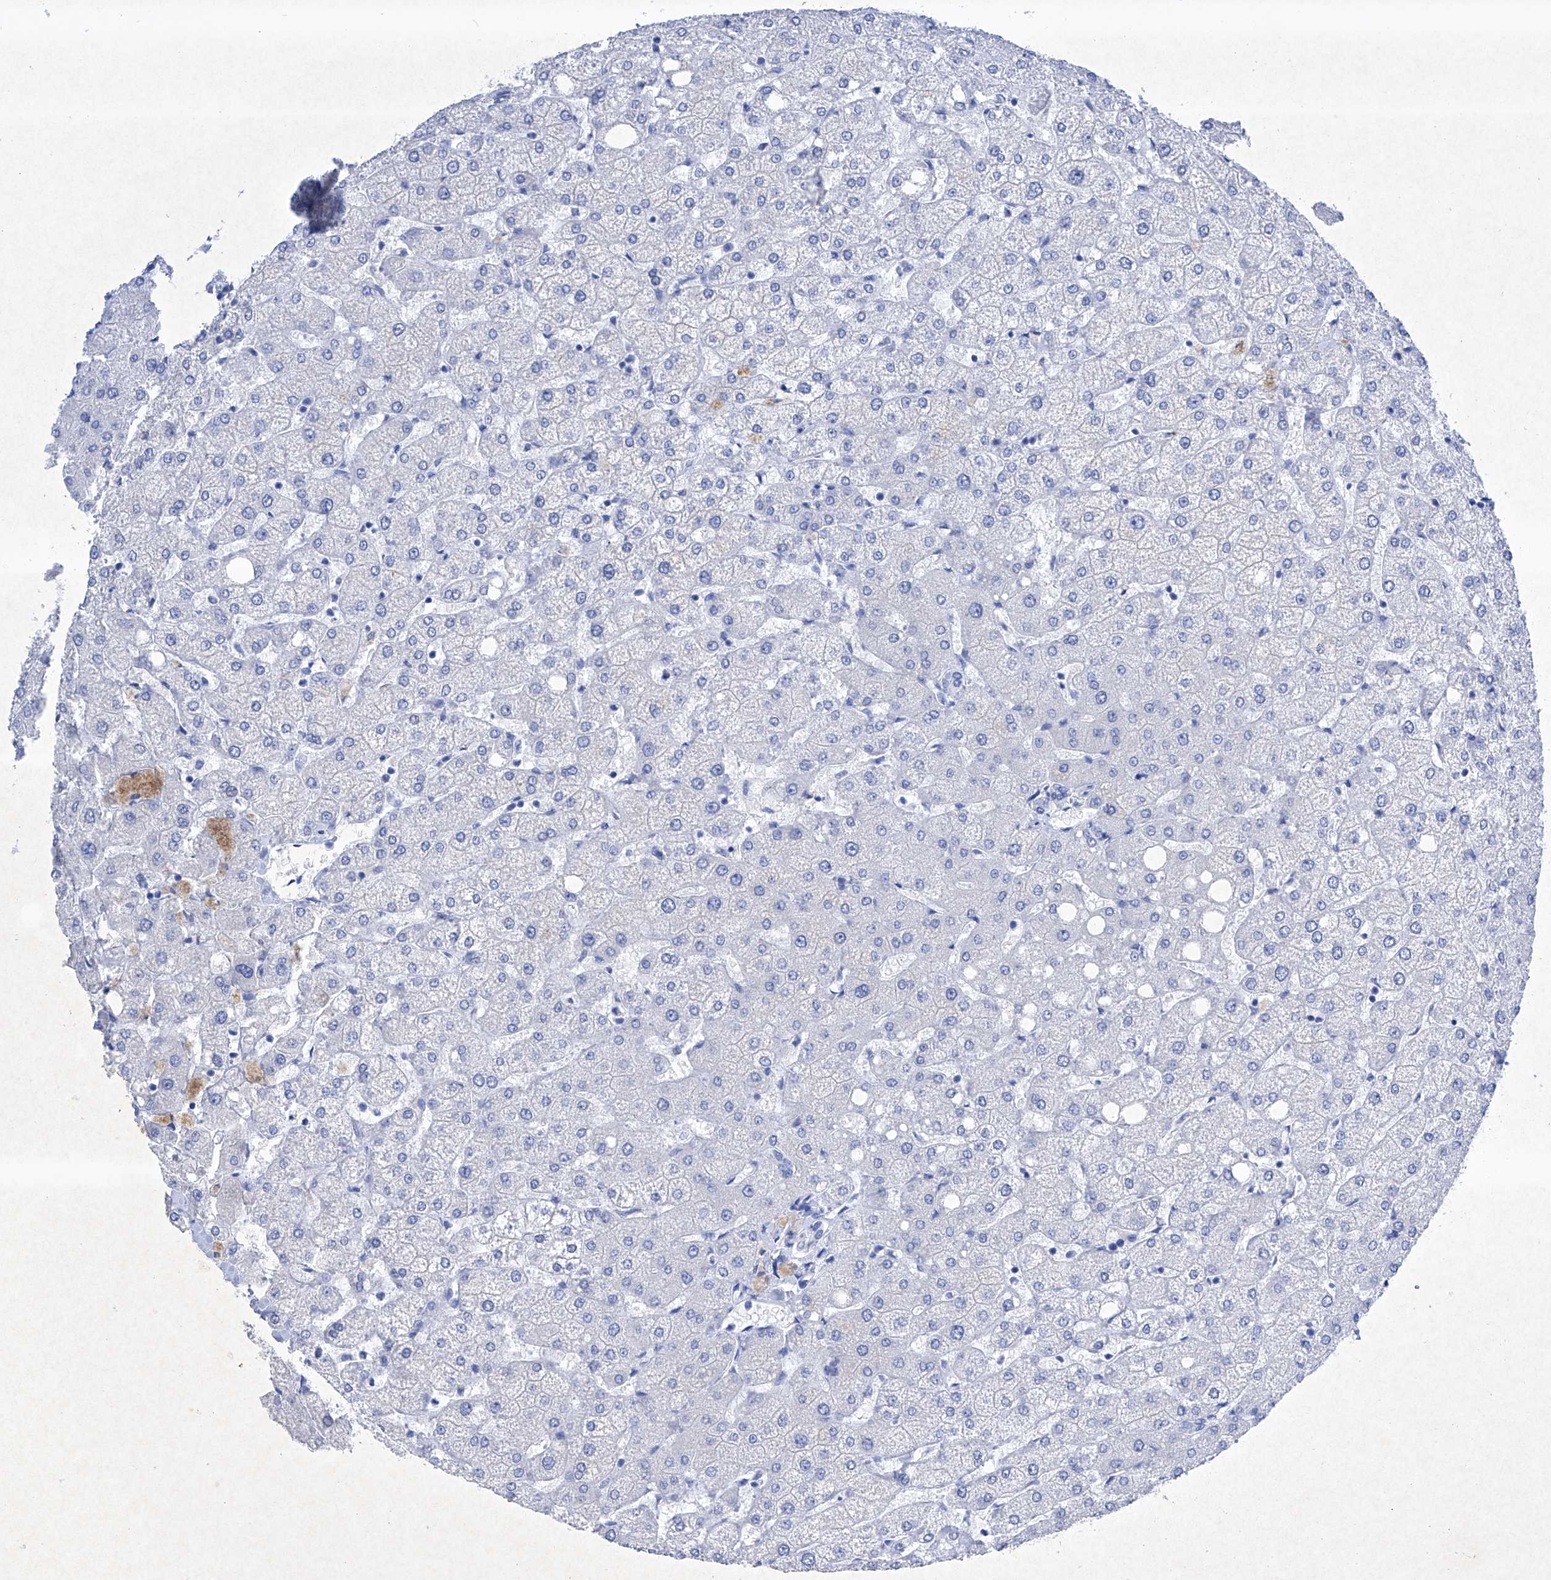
{"staining": {"intensity": "negative", "quantity": "none", "location": "none"}, "tissue": "liver", "cell_type": "Cholangiocytes", "image_type": "normal", "snomed": [{"axis": "morphology", "description": "Normal tissue, NOS"}, {"axis": "topography", "description": "Liver"}], "caption": "IHC photomicrograph of normal liver: liver stained with DAB (3,3'-diaminobenzidine) reveals no significant protein expression in cholangiocytes.", "gene": "BARX2", "patient": {"sex": "female", "age": 54}}